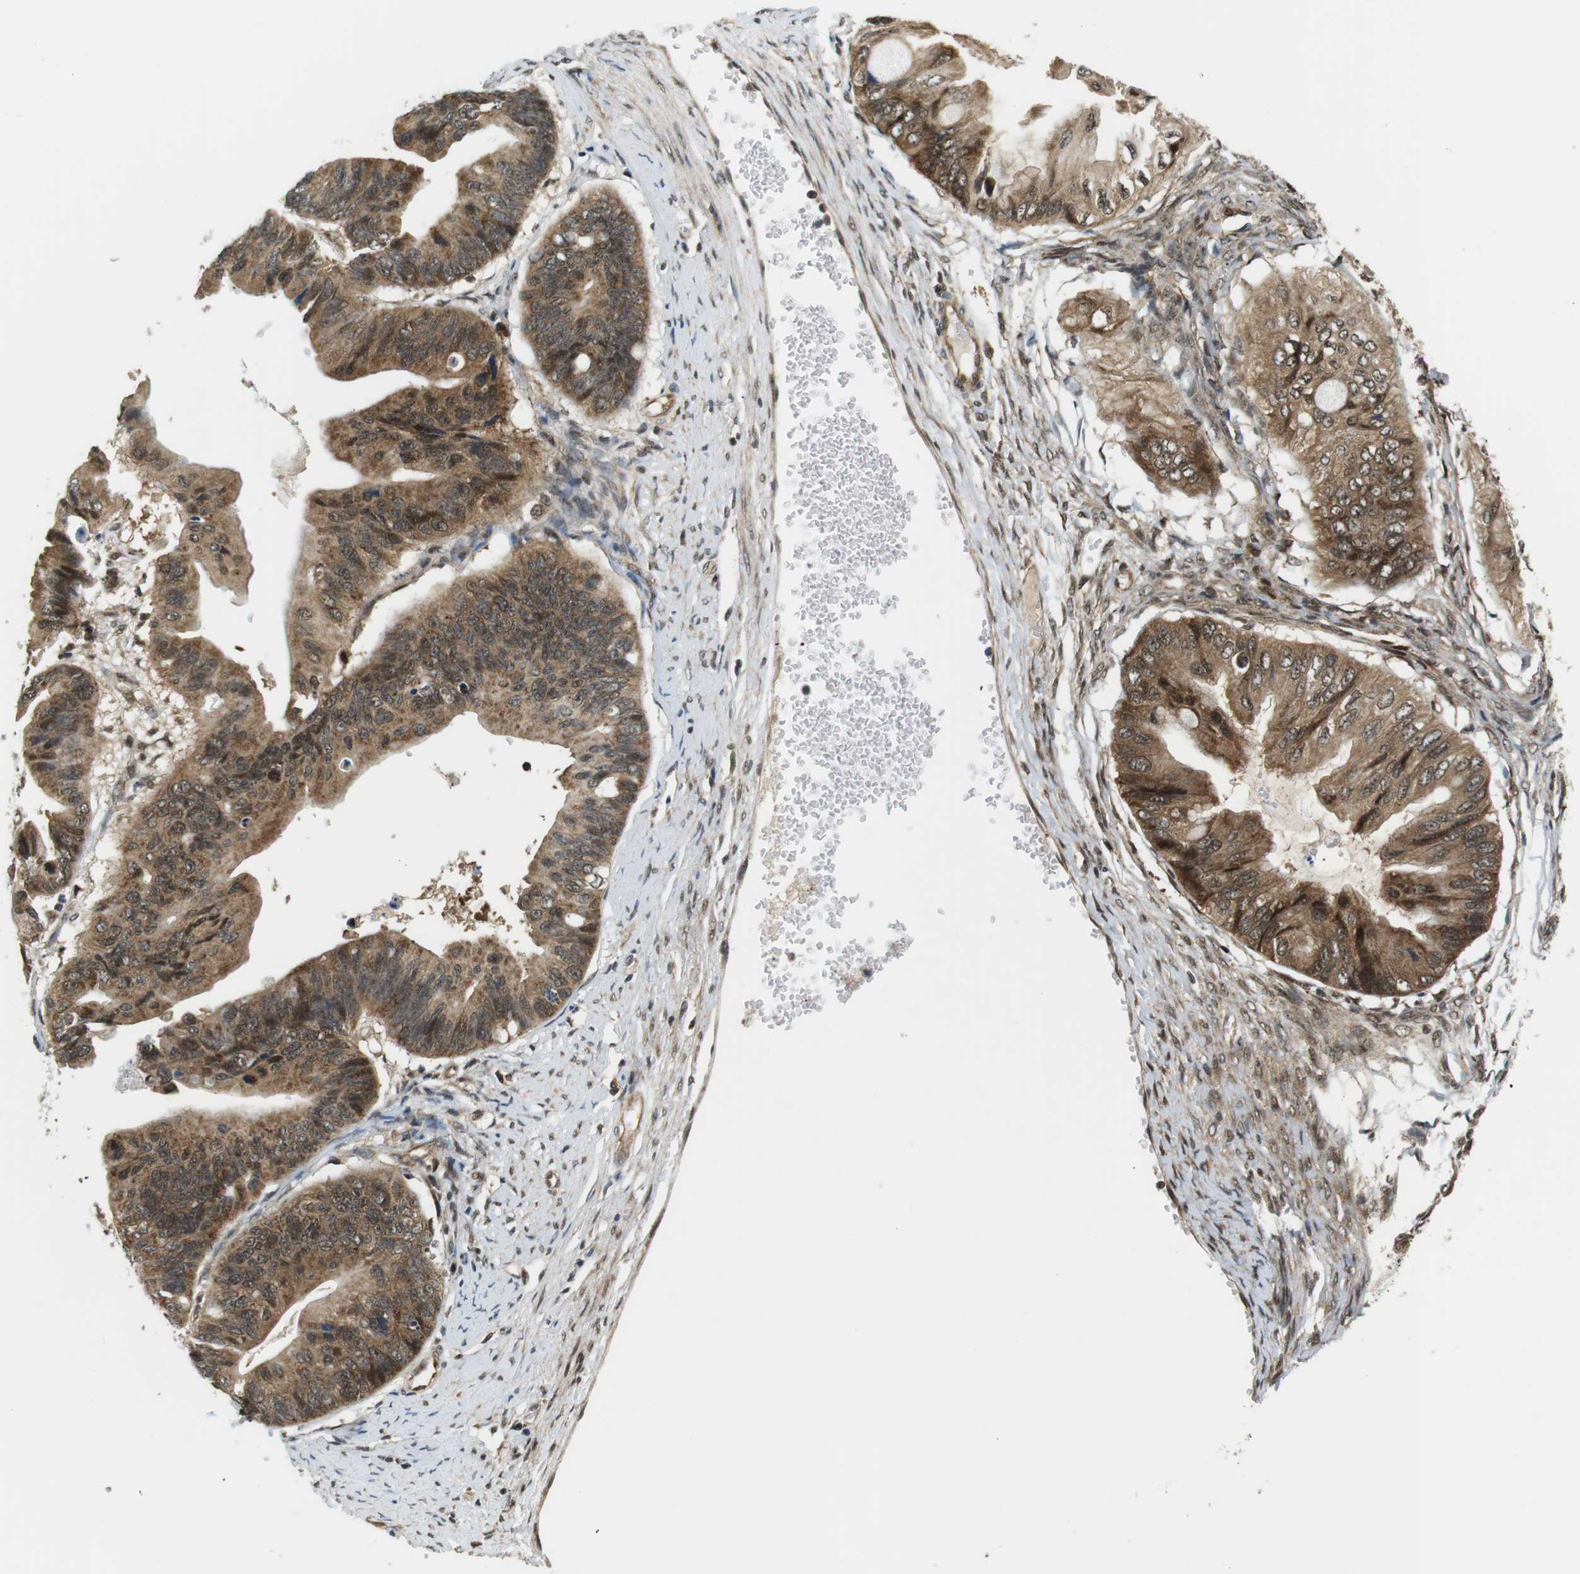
{"staining": {"intensity": "moderate", "quantity": ">75%", "location": "cytoplasmic/membranous,nuclear"}, "tissue": "ovarian cancer", "cell_type": "Tumor cells", "image_type": "cancer", "snomed": [{"axis": "morphology", "description": "Cystadenocarcinoma, mucinous, NOS"}, {"axis": "topography", "description": "Ovary"}], "caption": "Ovarian mucinous cystadenocarcinoma stained with a protein marker displays moderate staining in tumor cells.", "gene": "CSNK2B", "patient": {"sex": "female", "age": 61}}